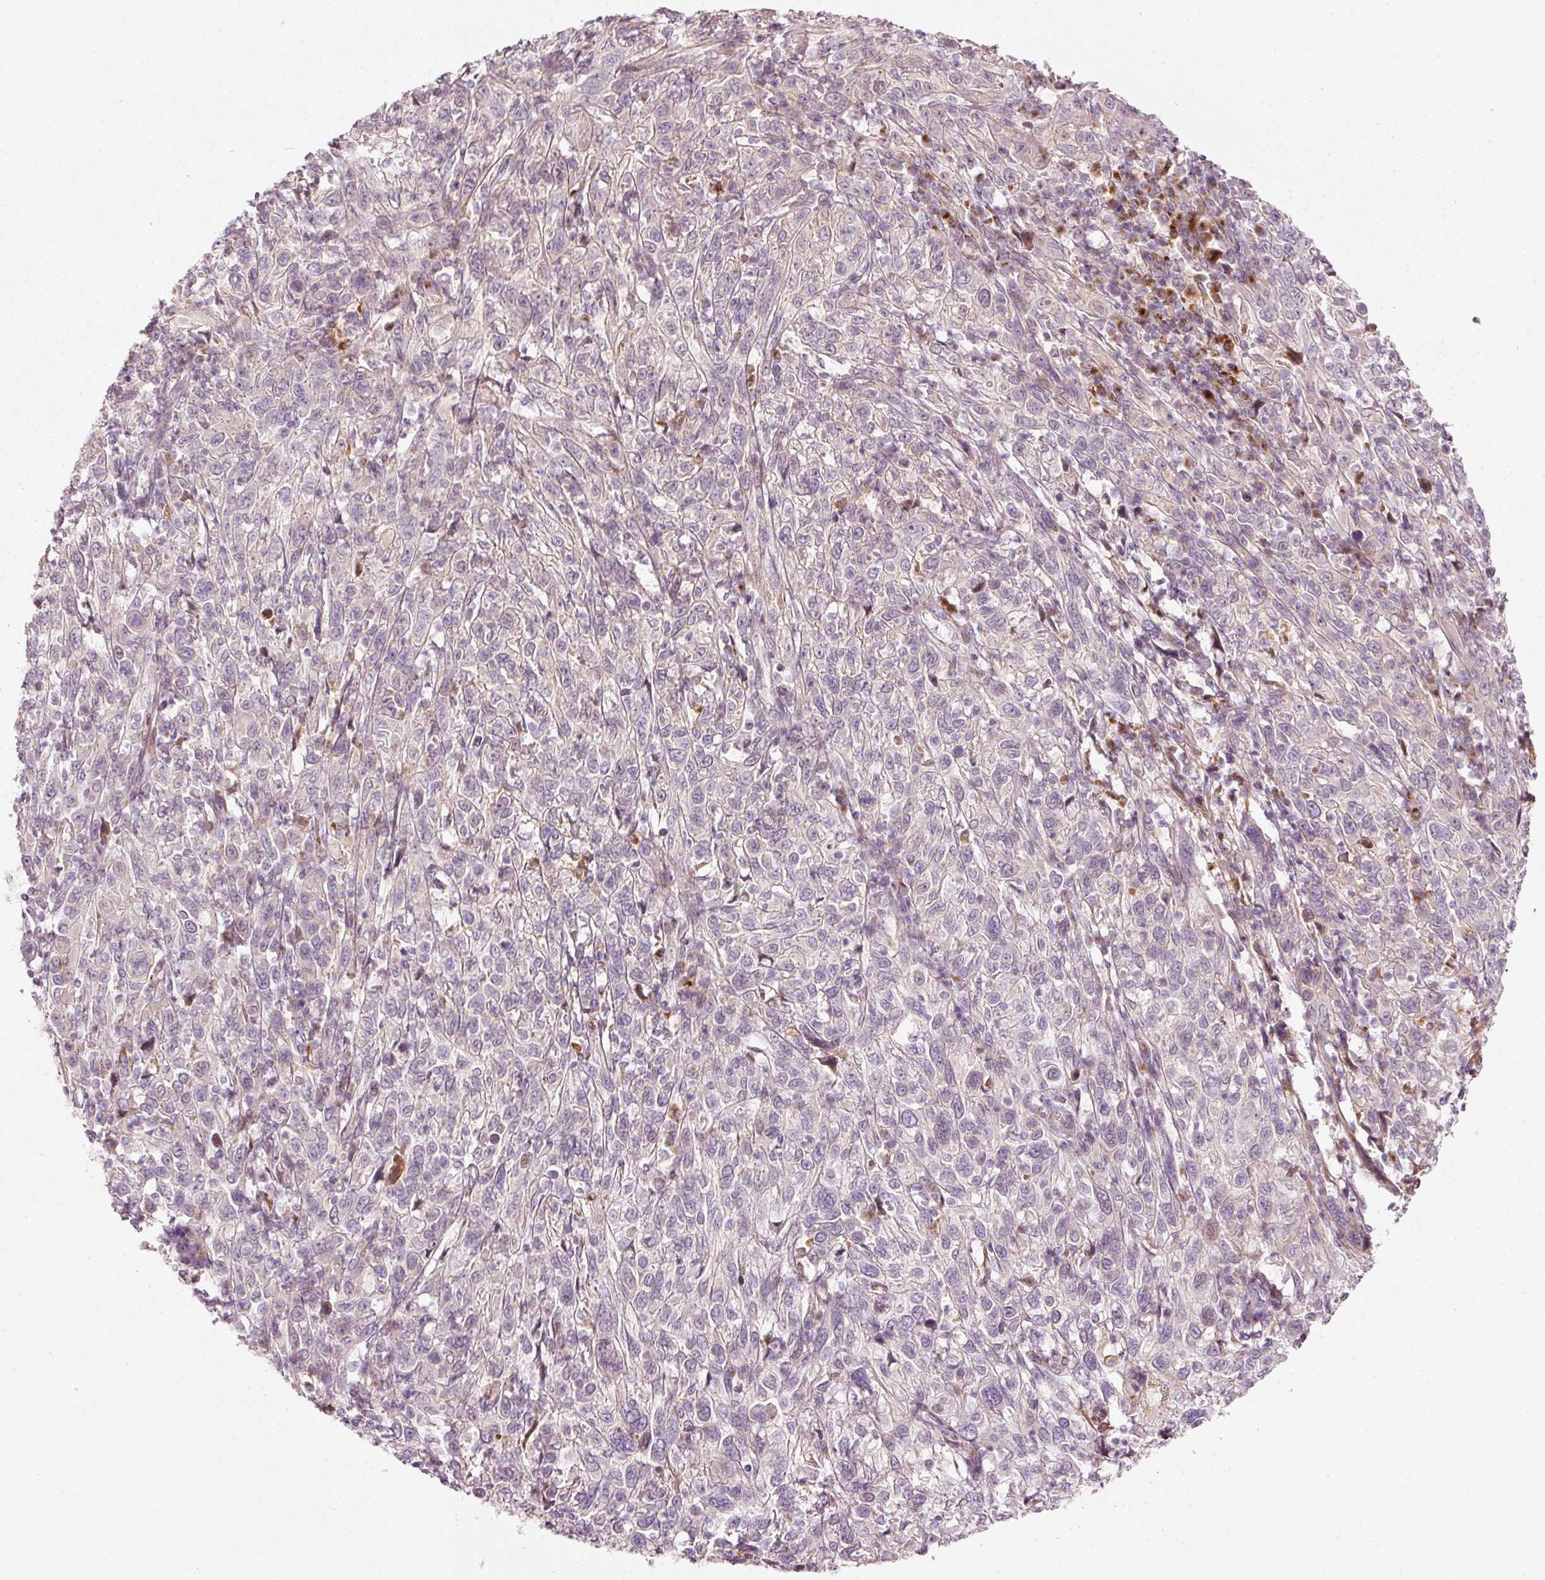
{"staining": {"intensity": "negative", "quantity": "none", "location": "none"}, "tissue": "cervical cancer", "cell_type": "Tumor cells", "image_type": "cancer", "snomed": [{"axis": "morphology", "description": "Squamous cell carcinoma, NOS"}, {"axis": "topography", "description": "Cervix"}], "caption": "The photomicrograph shows no staining of tumor cells in cervical squamous cell carcinoma. Brightfield microscopy of immunohistochemistry (IHC) stained with DAB (brown) and hematoxylin (blue), captured at high magnification.", "gene": "SLC20A1", "patient": {"sex": "female", "age": 46}}